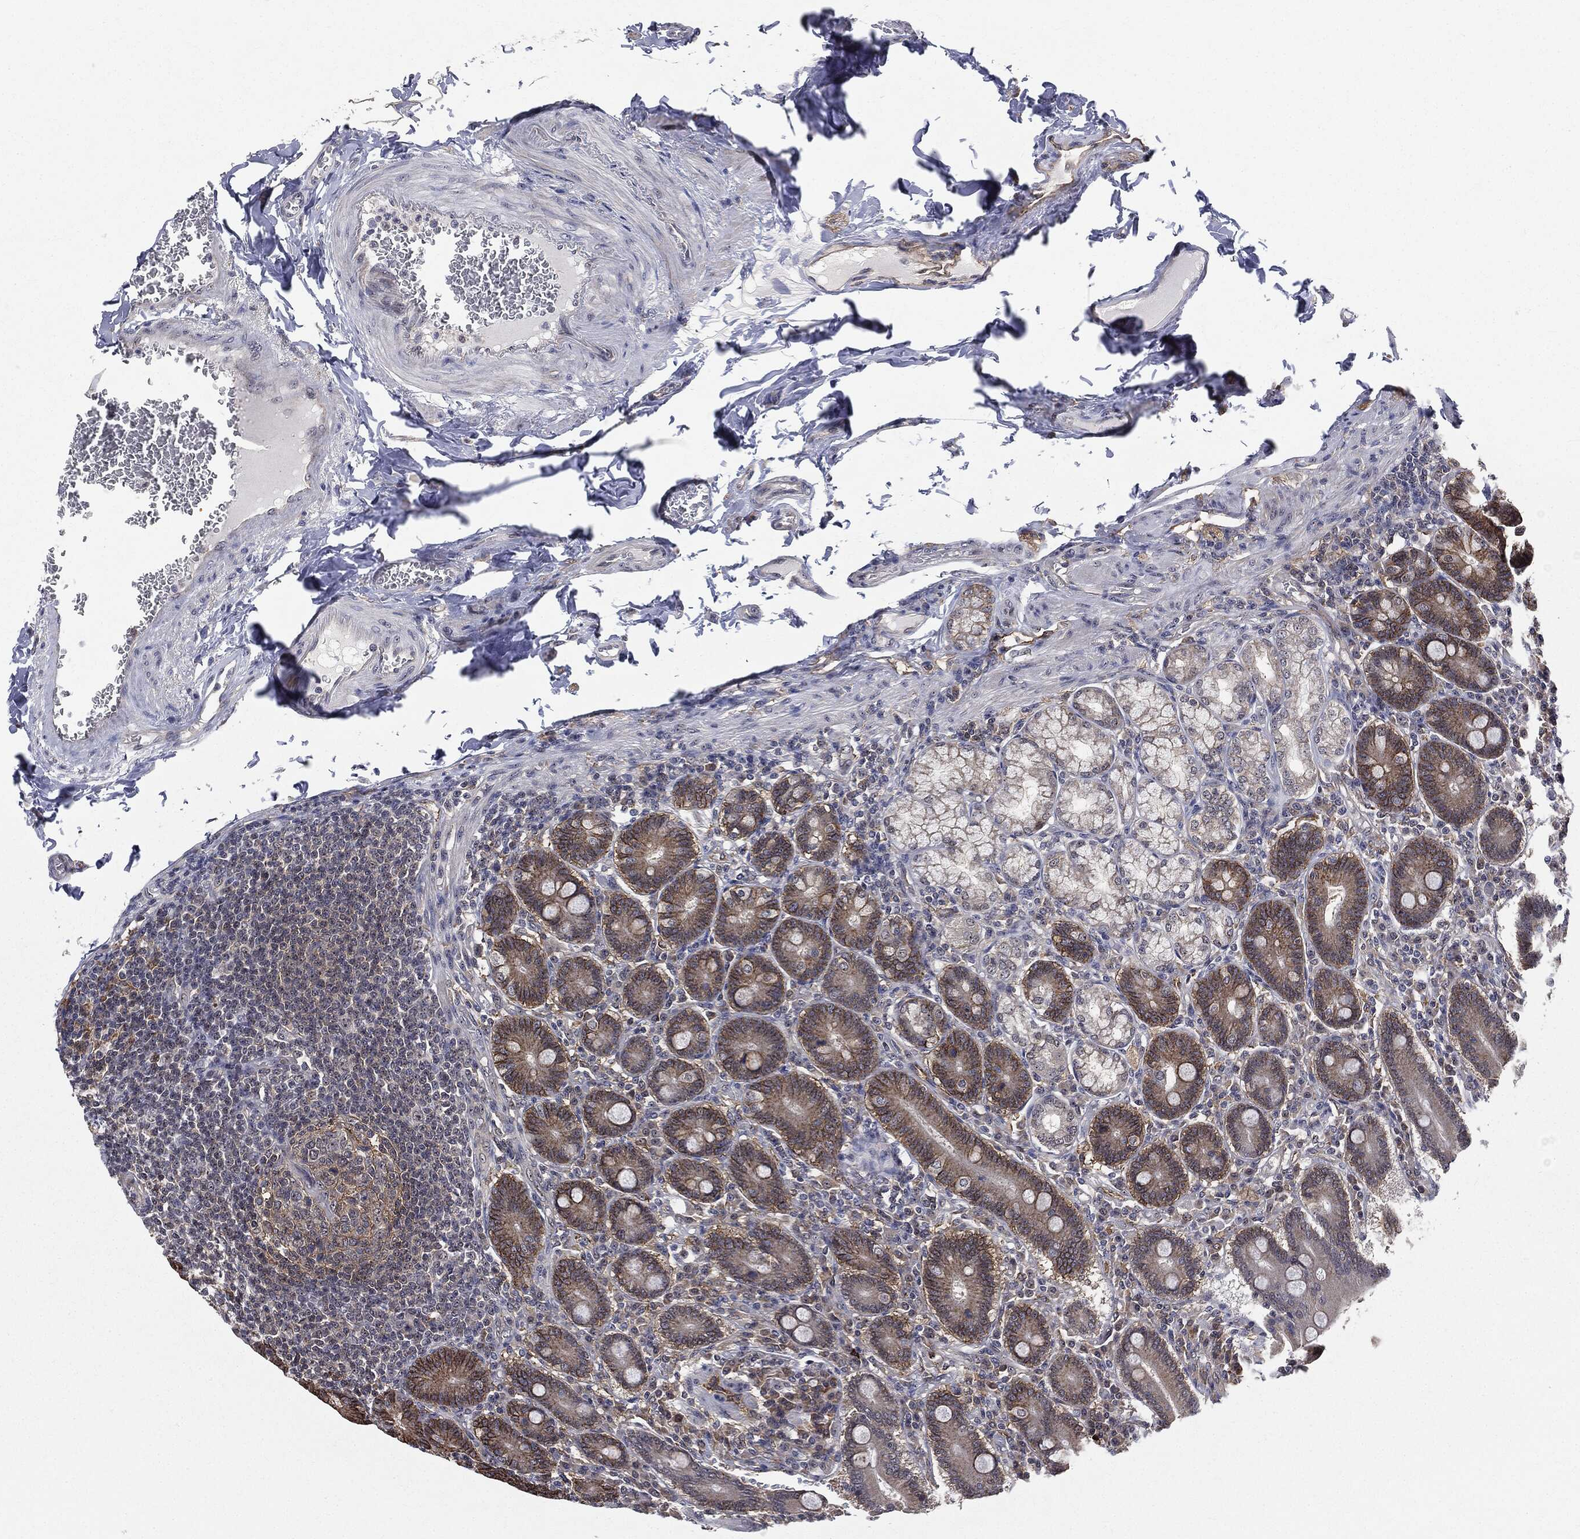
{"staining": {"intensity": "moderate", "quantity": "<25%", "location": "cytoplasmic/membranous"}, "tissue": "duodenum", "cell_type": "Glandular cells", "image_type": "normal", "snomed": [{"axis": "morphology", "description": "Normal tissue, NOS"}, {"axis": "topography", "description": "Duodenum"}], "caption": "DAB immunohistochemical staining of benign duodenum shows moderate cytoplasmic/membranous protein staining in approximately <25% of glandular cells.", "gene": "TRMT1L", "patient": {"sex": "female", "age": 62}}